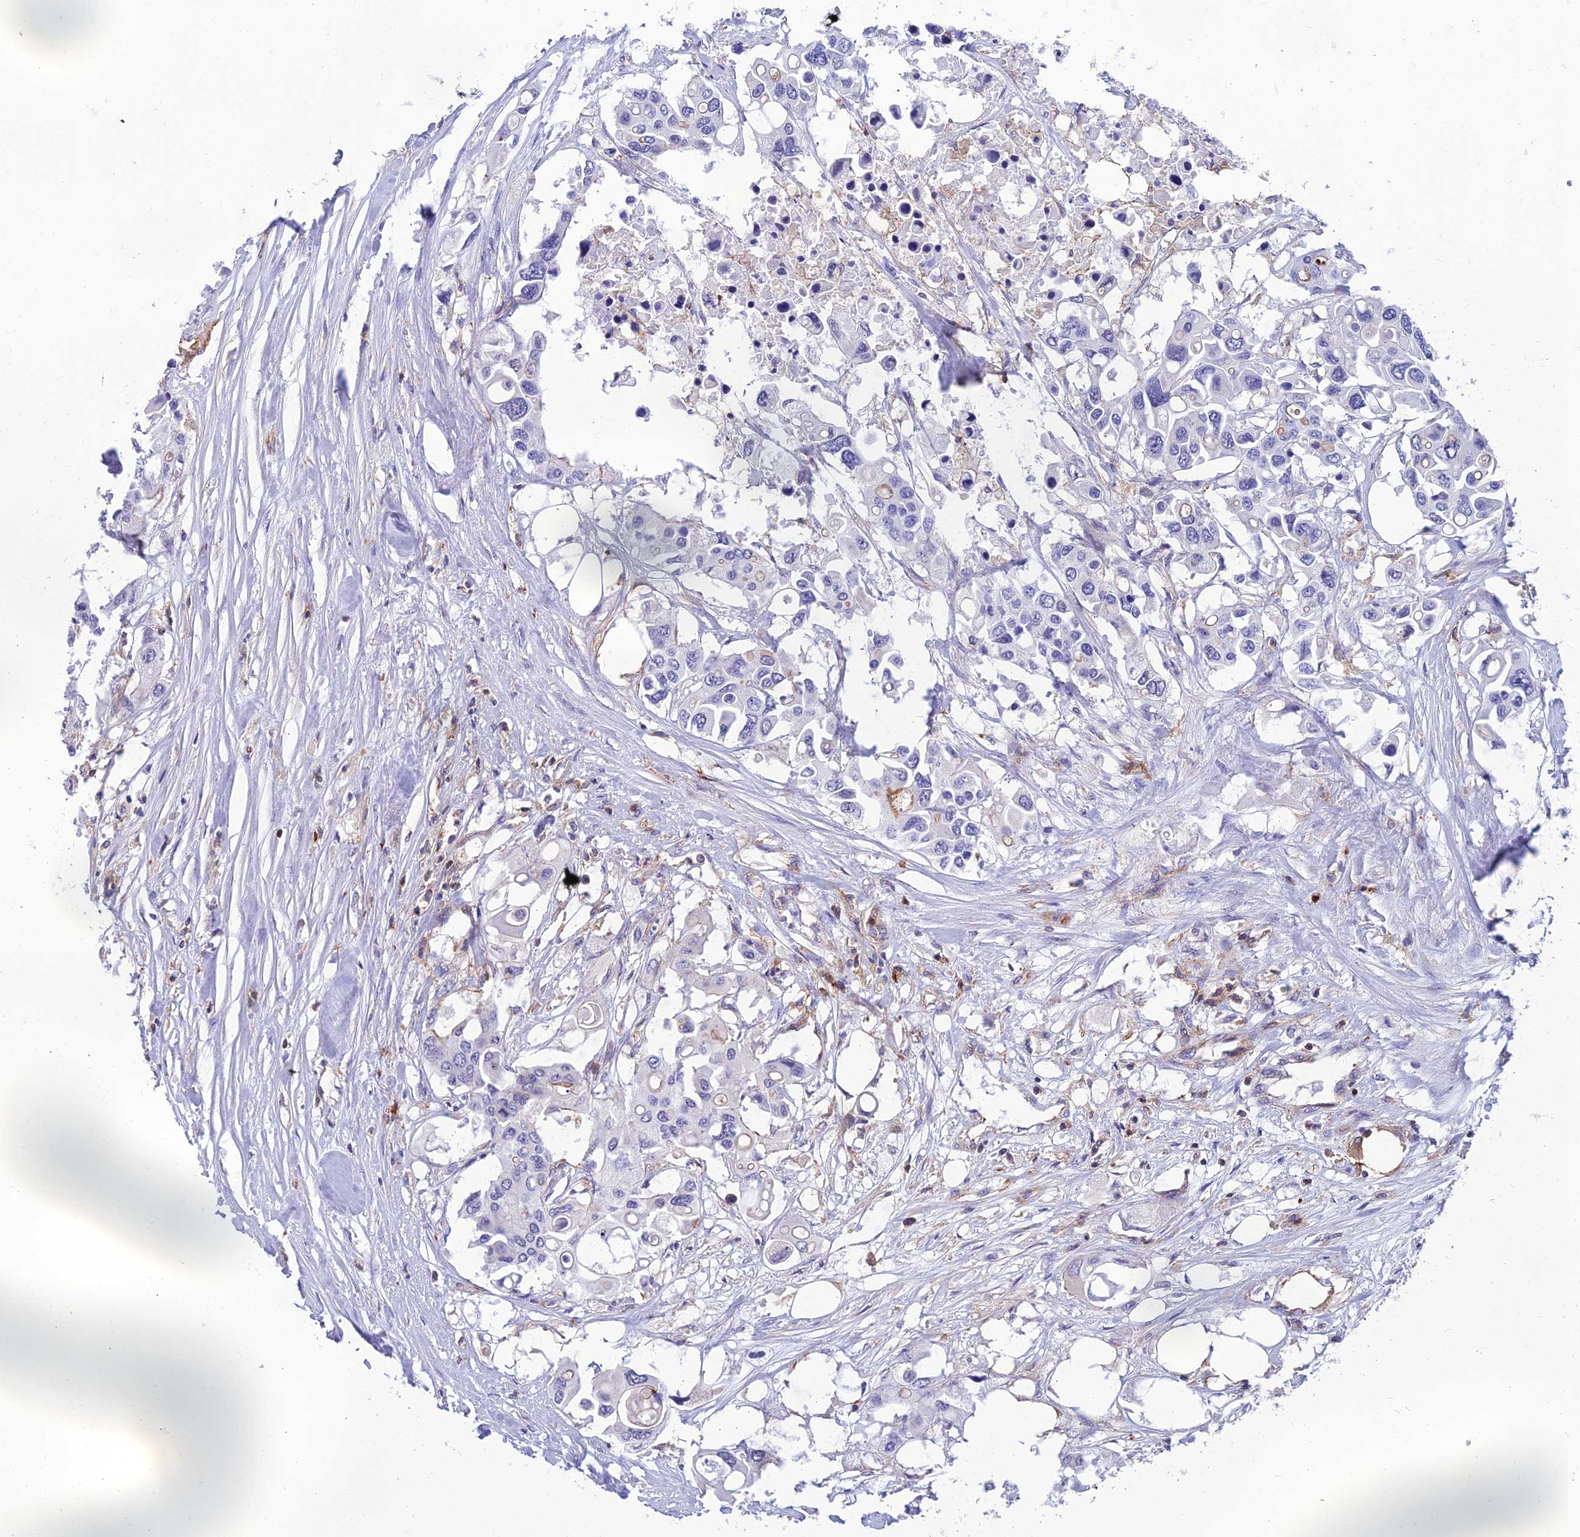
{"staining": {"intensity": "negative", "quantity": "none", "location": "none"}, "tissue": "colorectal cancer", "cell_type": "Tumor cells", "image_type": "cancer", "snomed": [{"axis": "morphology", "description": "Adenocarcinoma, NOS"}, {"axis": "topography", "description": "Colon"}], "caption": "Immunohistochemical staining of human colorectal cancer (adenocarcinoma) shows no significant positivity in tumor cells.", "gene": "PPP1R18", "patient": {"sex": "male", "age": 77}}